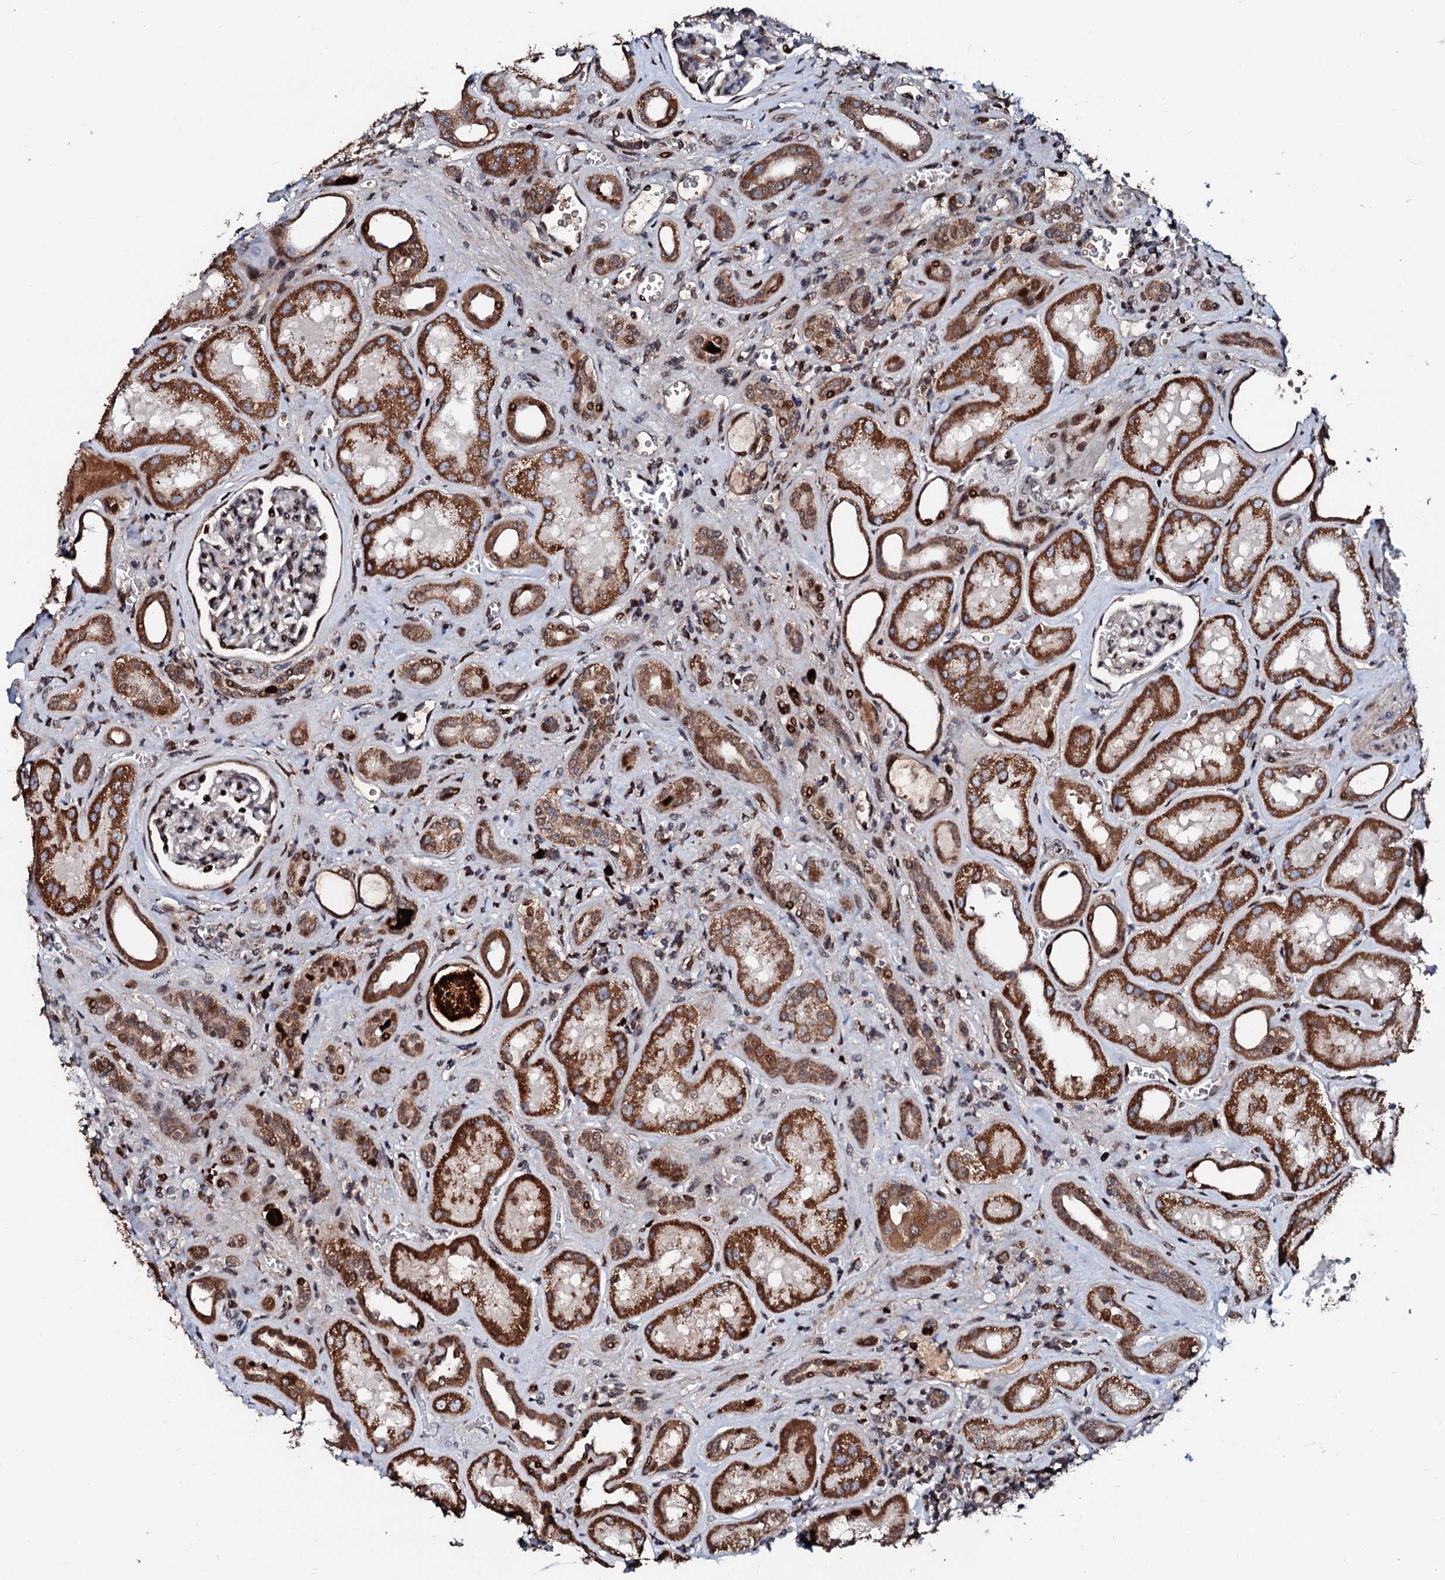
{"staining": {"intensity": "moderate", "quantity": "25%-75%", "location": "nuclear"}, "tissue": "kidney", "cell_type": "Cells in glomeruli", "image_type": "normal", "snomed": [{"axis": "morphology", "description": "Normal tissue, NOS"}, {"axis": "morphology", "description": "Adenocarcinoma, NOS"}, {"axis": "topography", "description": "Kidney"}], "caption": "Unremarkable kidney reveals moderate nuclear staining in about 25%-75% of cells in glomeruli.", "gene": "KIF18A", "patient": {"sex": "female", "age": 68}}